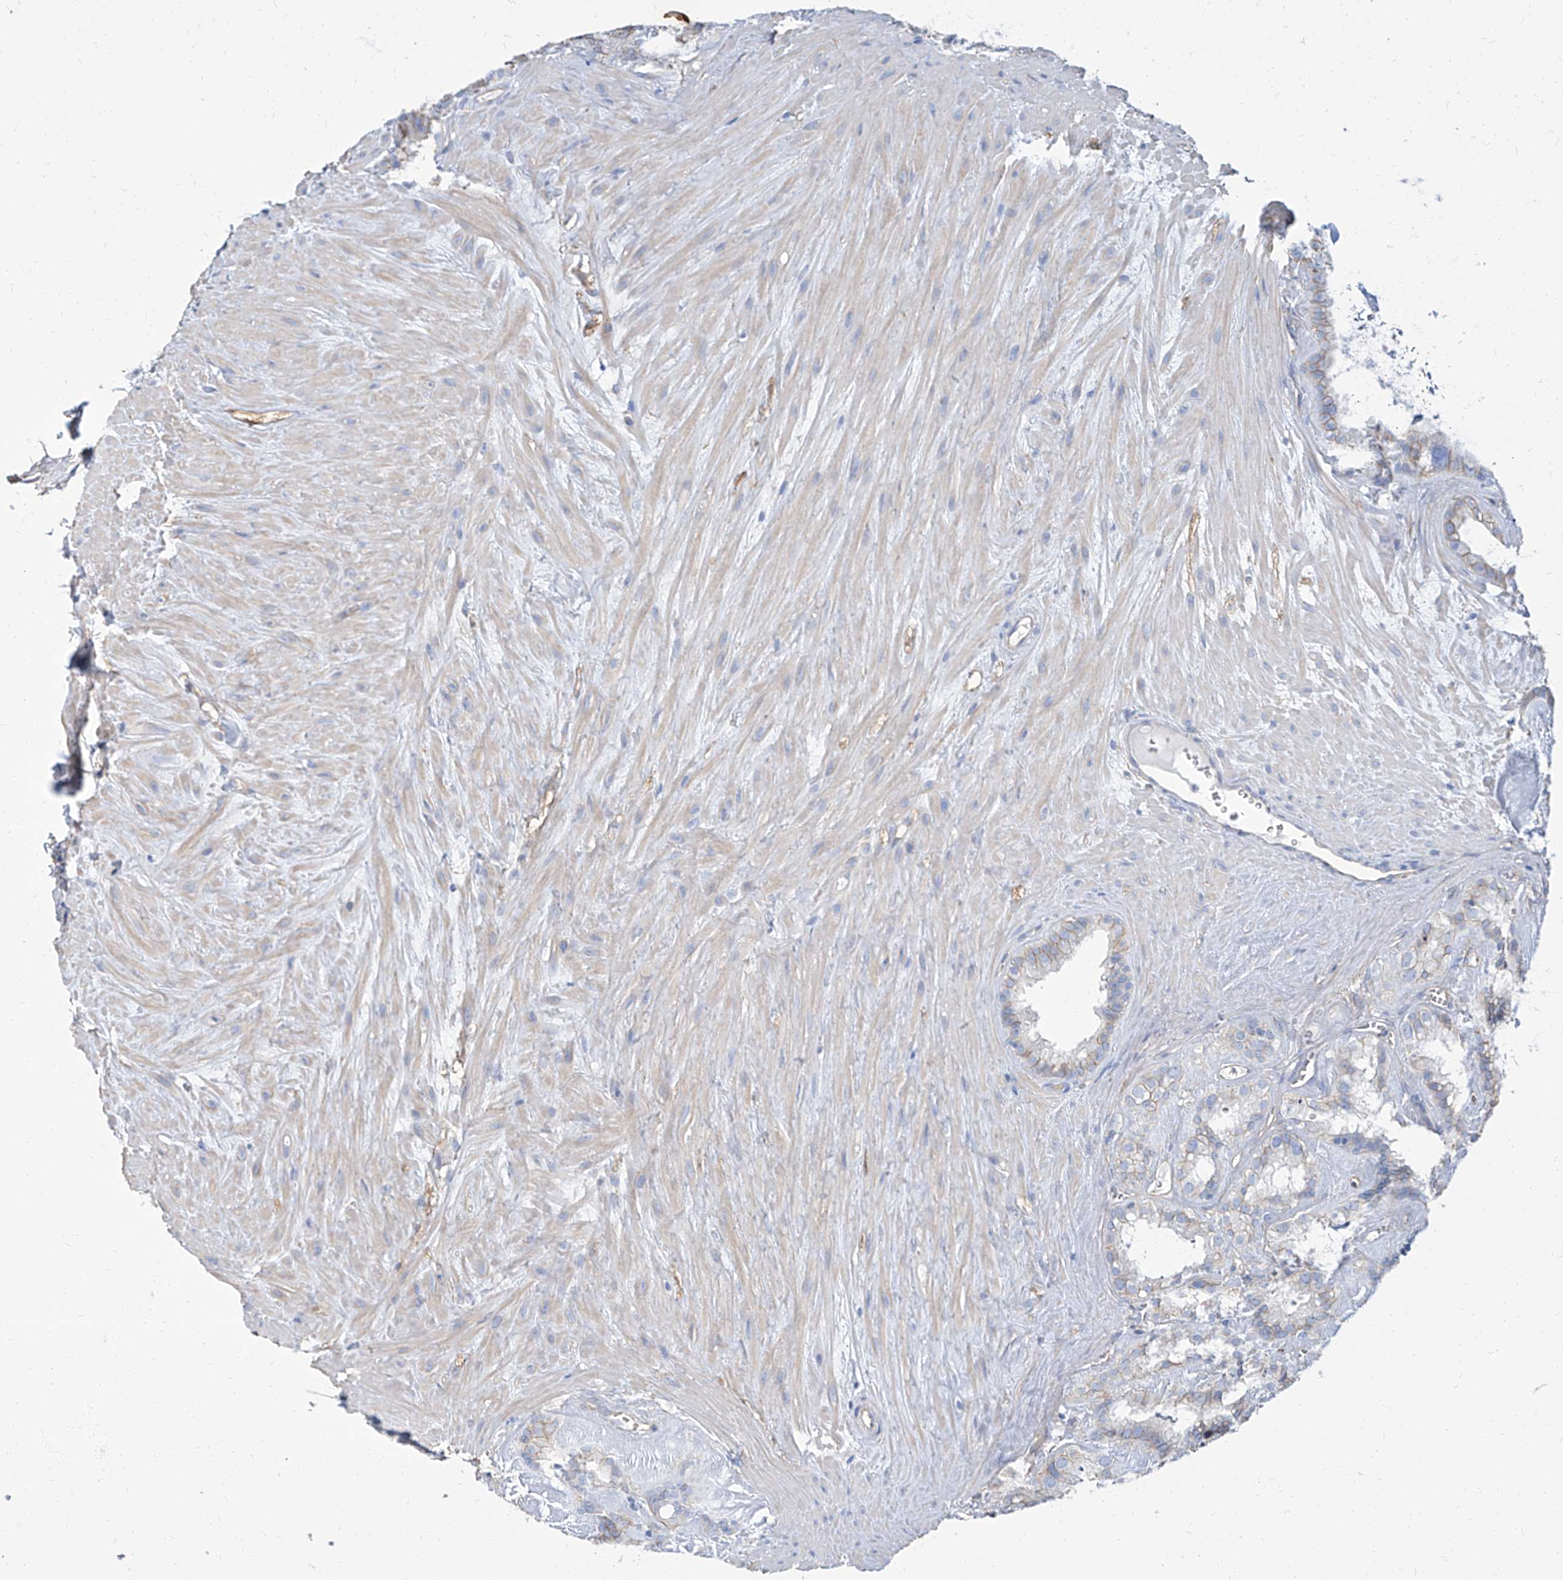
{"staining": {"intensity": "moderate", "quantity": ">75%", "location": "cytoplasmic/membranous"}, "tissue": "seminal vesicle", "cell_type": "Glandular cells", "image_type": "normal", "snomed": [{"axis": "morphology", "description": "Normal tissue, NOS"}, {"axis": "topography", "description": "Prostate"}, {"axis": "topography", "description": "Seminal veicle"}], "caption": "Seminal vesicle was stained to show a protein in brown. There is medium levels of moderate cytoplasmic/membranous expression in approximately >75% of glandular cells.", "gene": "TXLNB", "patient": {"sex": "male", "age": 59}}